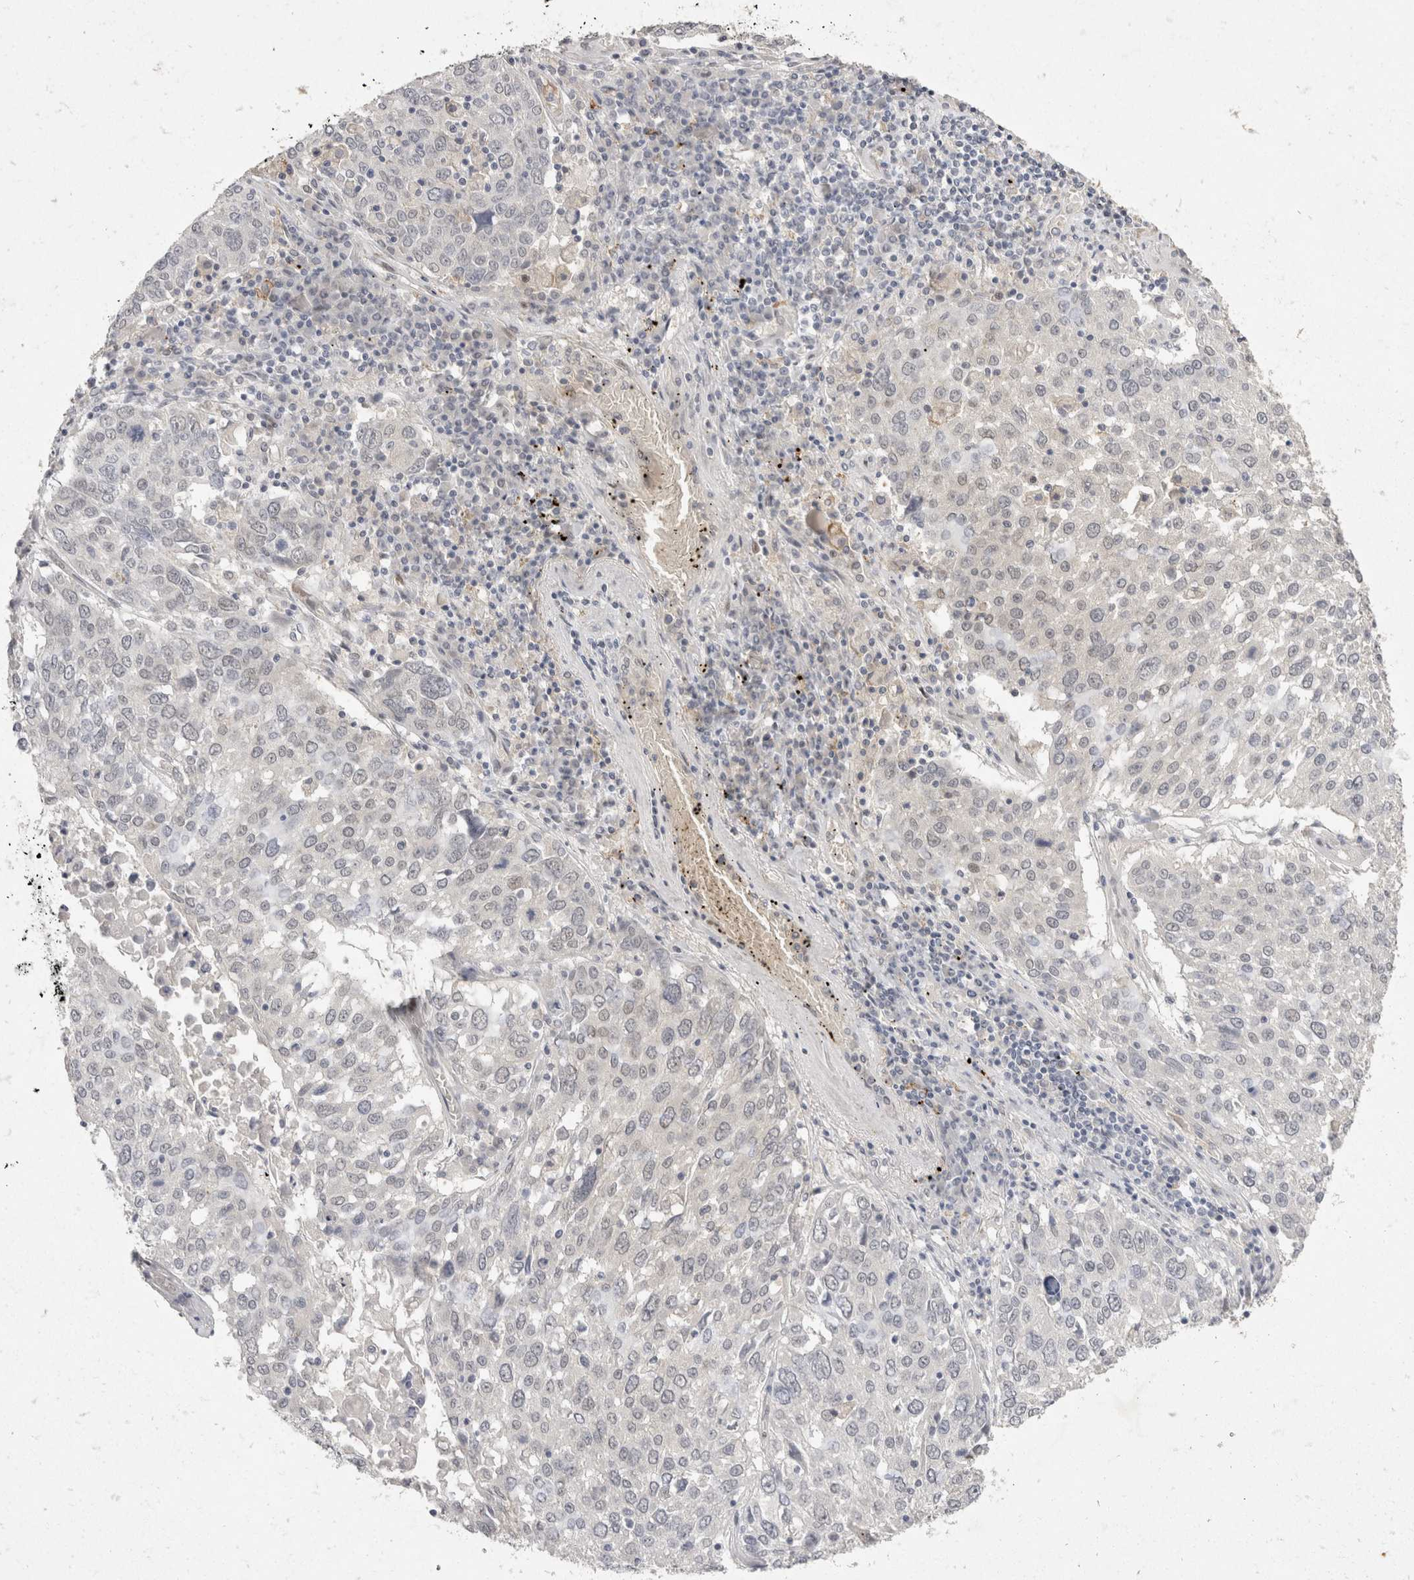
{"staining": {"intensity": "negative", "quantity": "none", "location": "none"}, "tissue": "lung cancer", "cell_type": "Tumor cells", "image_type": "cancer", "snomed": [{"axis": "morphology", "description": "Squamous cell carcinoma, NOS"}, {"axis": "topography", "description": "Lung"}], "caption": "An image of human lung squamous cell carcinoma is negative for staining in tumor cells.", "gene": "TOM1L2", "patient": {"sex": "male", "age": 65}}